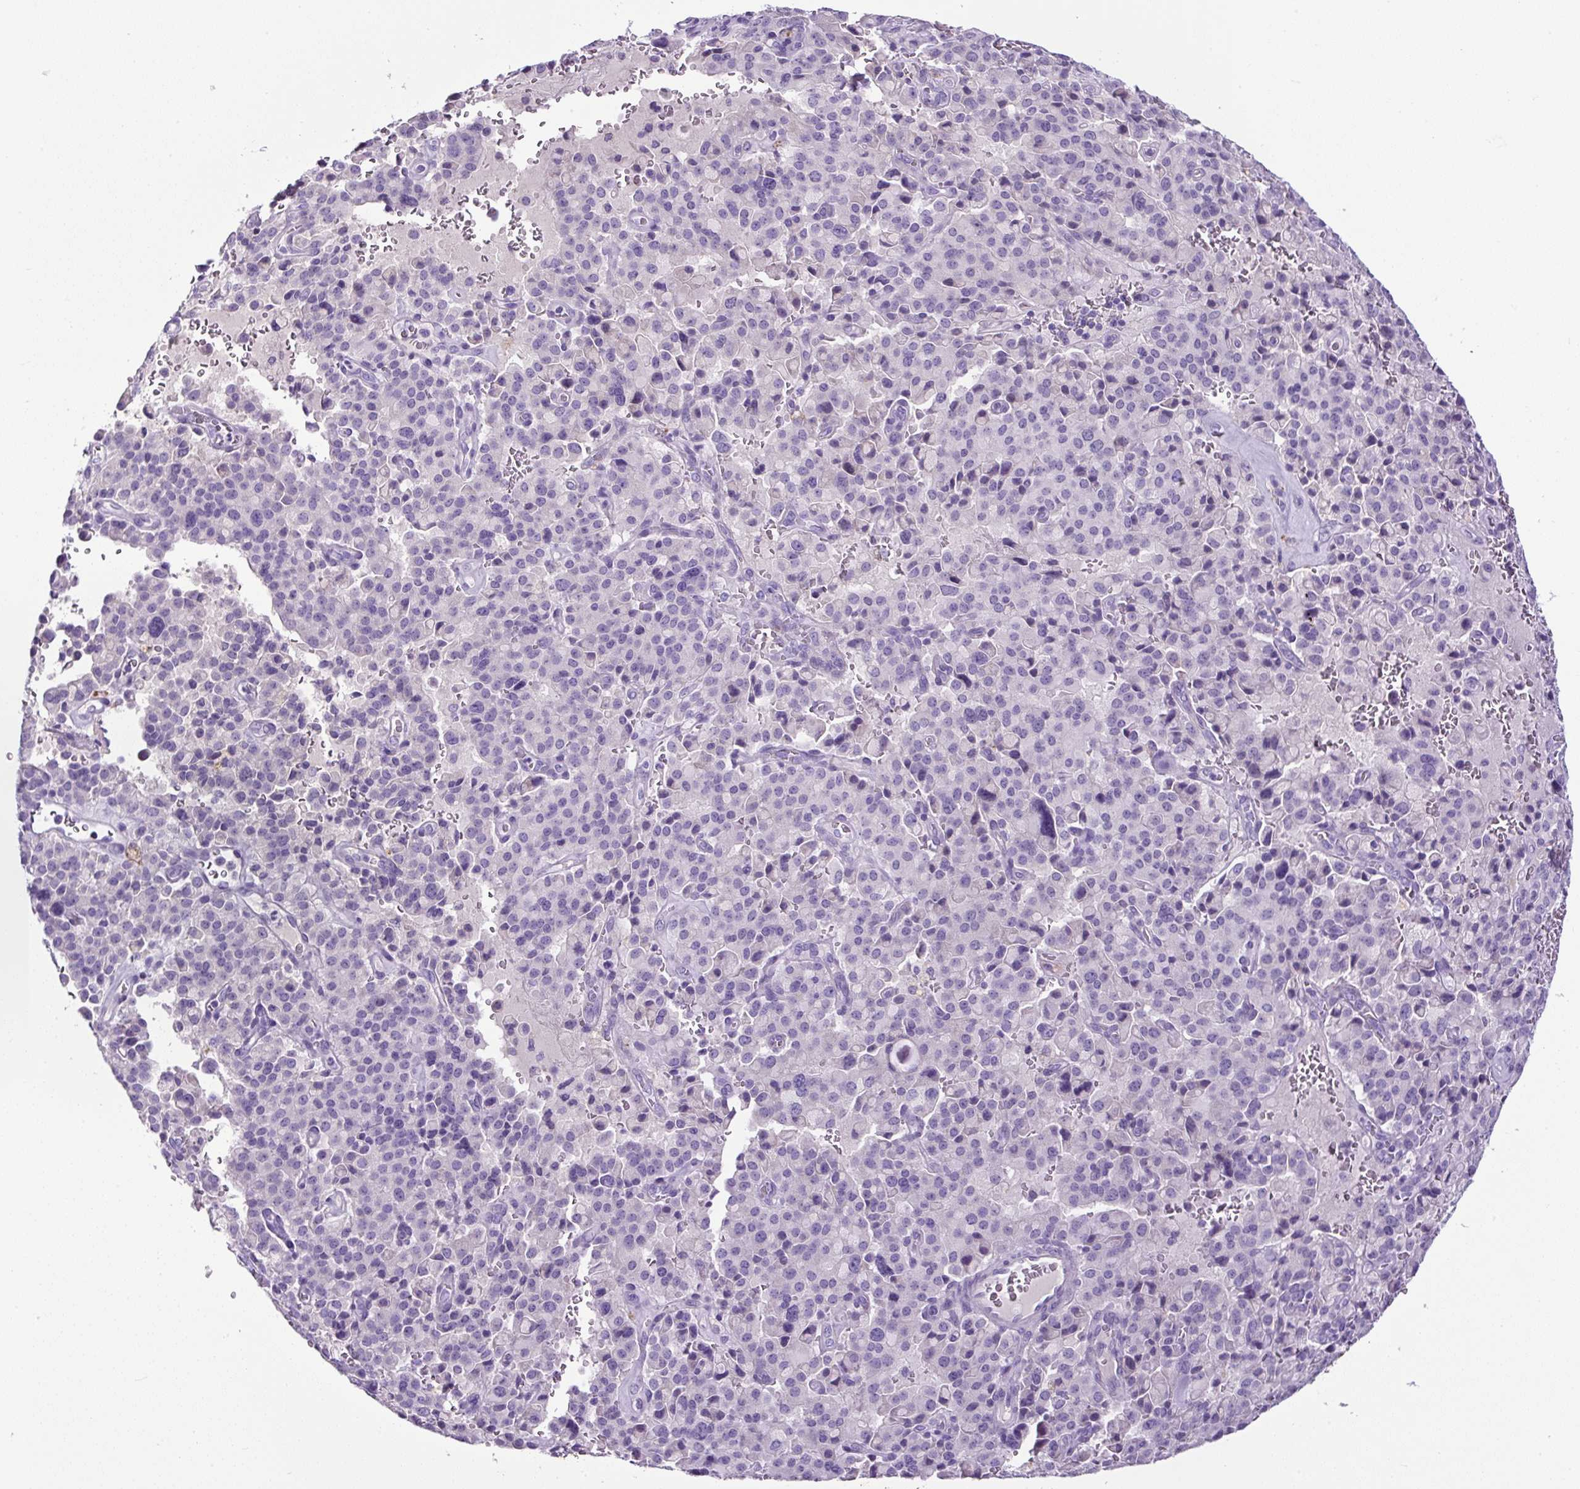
{"staining": {"intensity": "negative", "quantity": "none", "location": "none"}, "tissue": "pancreatic cancer", "cell_type": "Tumor cells", "image_type": "cancer", "snomed": [{"axis": "morphology", "description": "Adenocarcinoma, NOS"}, {"axis": "topography", "description": "Pancreas"}], "caption": "High magnification brightfield microscopy of pancreatic cancer (adenocarcinoma) stained with DAB (brown) and counterstained with hematoxylin (blue): tumor cells show no significant expression. Brightfield microscopy of immunohistochemistry (IHC) stained with DAB (brown) and hematoxylin (blue), captured at high magnification.", "gene": "SP8", "patient": {"sex": "male", "age": 65}}